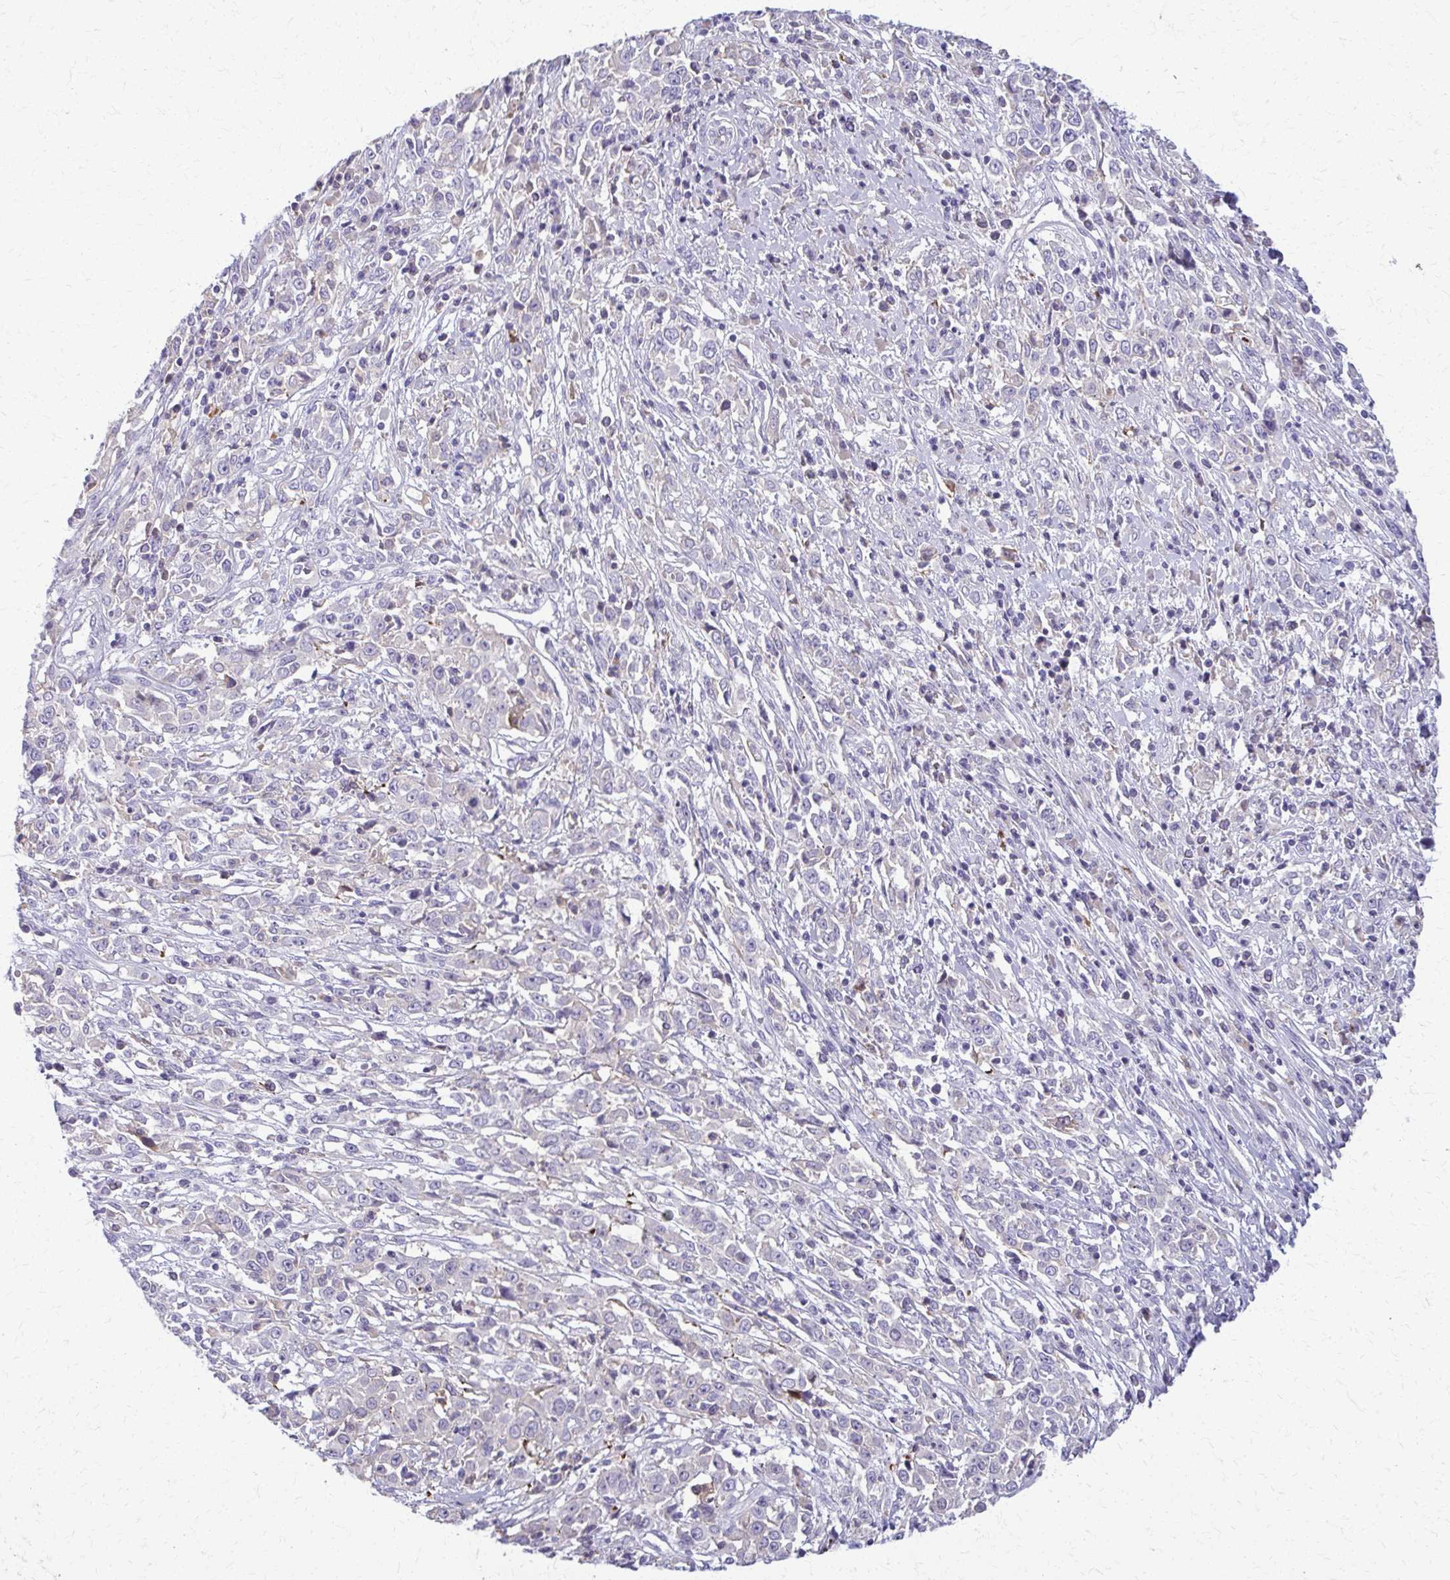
{"staining": {"intensity": "negative", "quantity": "none", "location": "none"}, "tissue": "cervical cancer", "cell_type": "Tumor cells", "image_type": "cancer", "snomed": [{"axis": "morphology", "description": "Adenocarcinoma, NOS"}, {"axis": "topography", "description": "Cervix"}], "caption": "Protein analysis of cervical cancer exhibits no significant staining in tumor cells. (DAB (3,3'-diaminobenzidine) IHC, high magnification).", "gene": "OR4M1", "patient": {"sex": "female", "age": 40}}